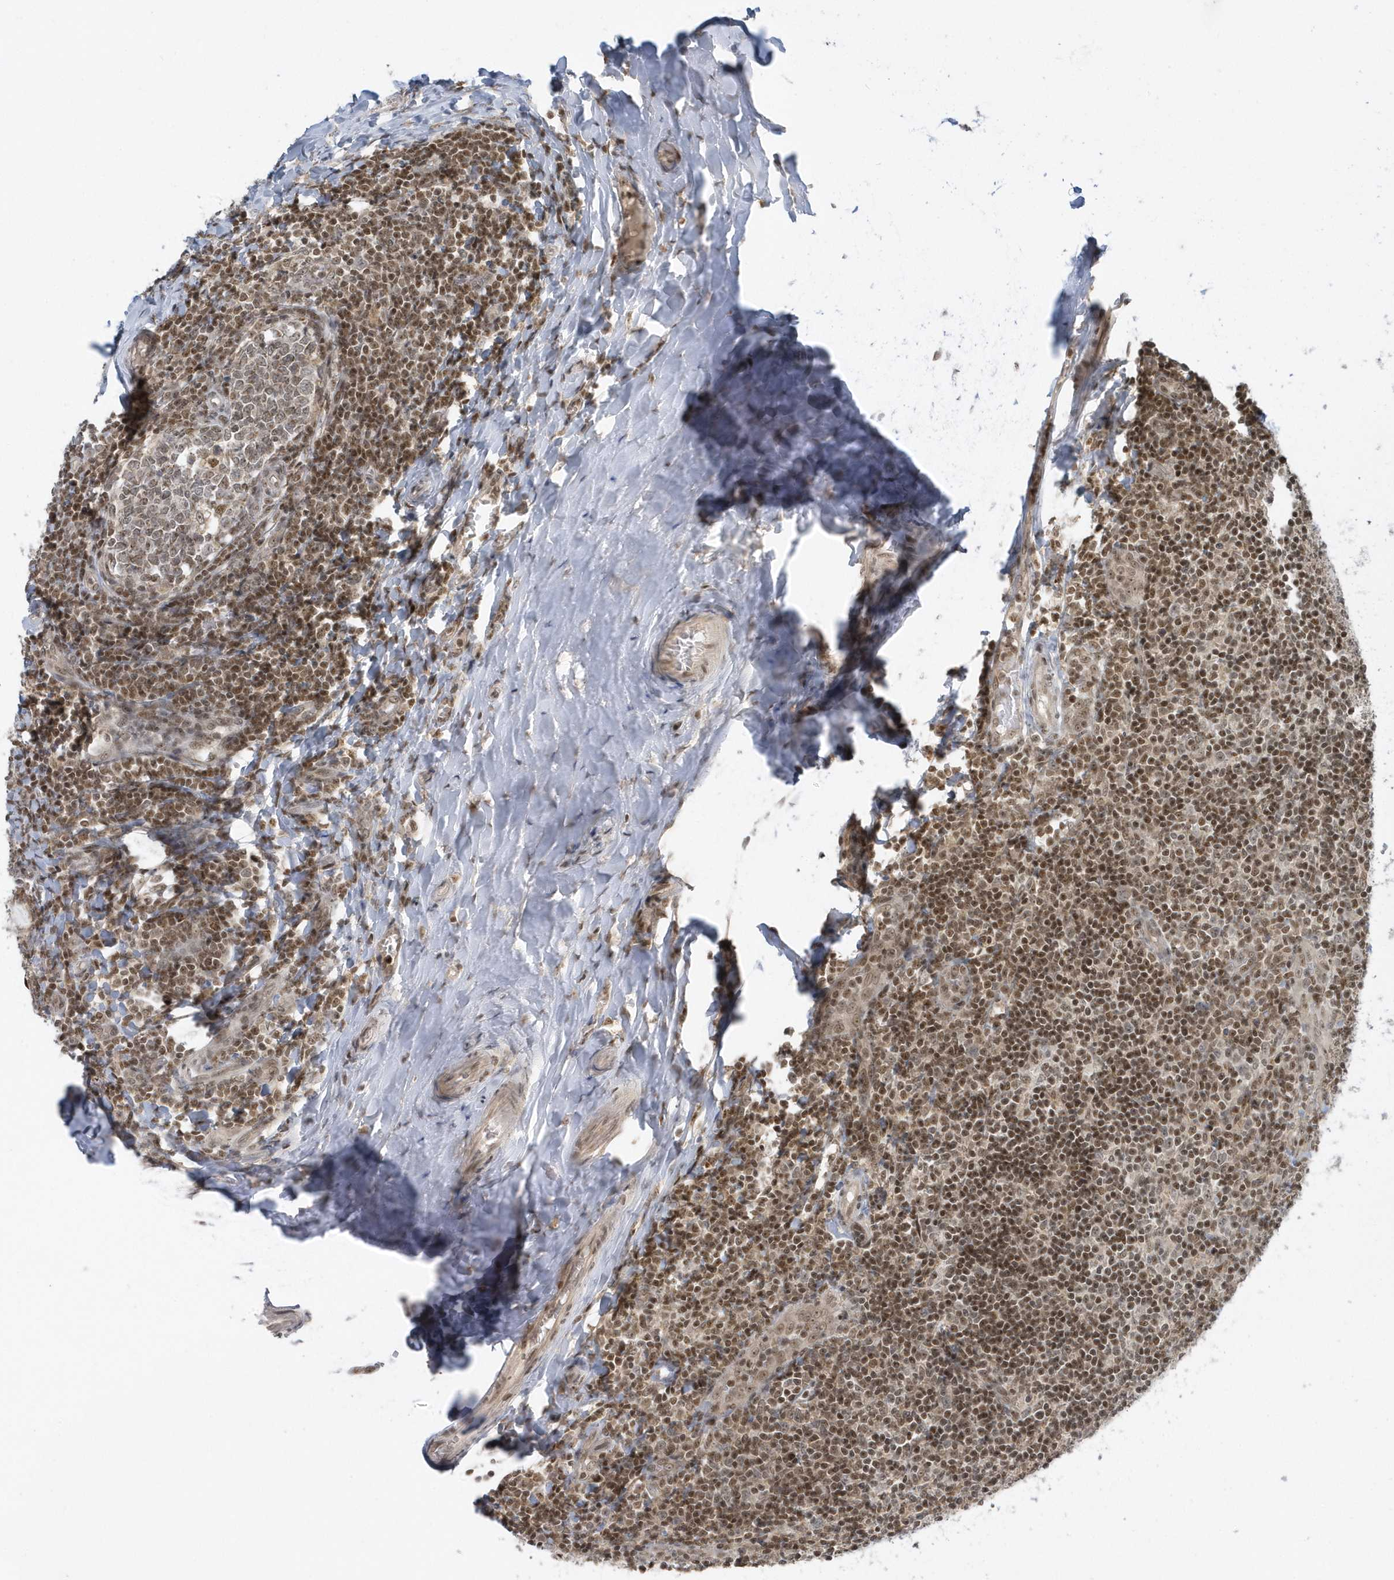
{"staining": {"intensity": "weak", "quantity": ">75%", "location": "nuclear"}, "tissue": "tonsil", "cell_type": "Germinal center cells", "image_type": "normal", "snomed": [{"axis": "morphology", "description": "Normal tissue, NOS"}, {"axis": "topography", "description": "Tonsil"}], "caption": "IHC histopathology image of benign human tonsil stained for a protein (brown), which displays low levels of weak nuclear expression in about >75% of germinal center cells.", "gene": "ZNF740", "patient": {"sex": "female", "age": 19}}